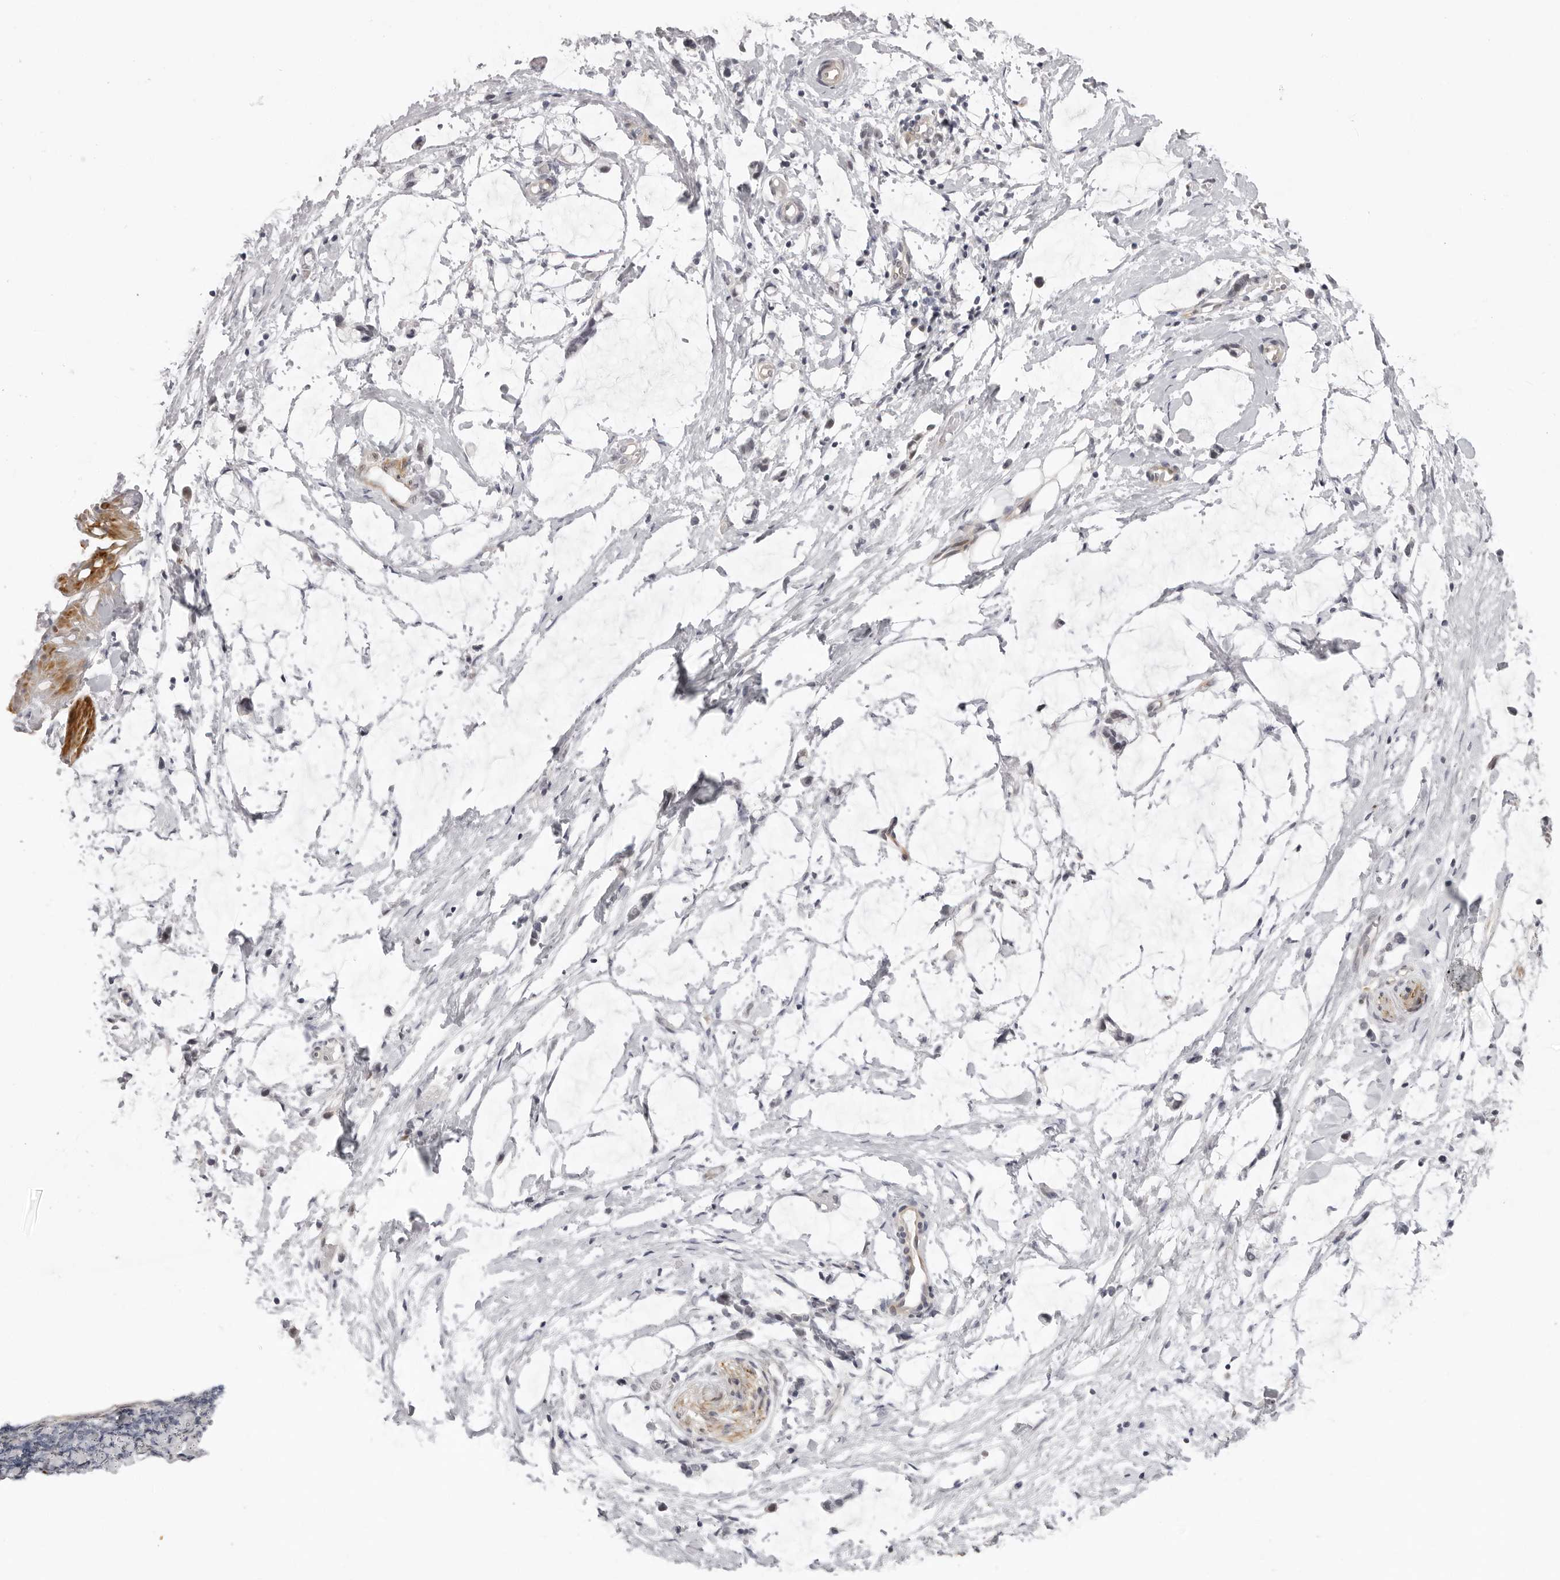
{"staining": {"intensity": "negative", "quantity": "none", "location": "none"}, "tissue": "adipose tissue", "cell_type": "Adipocytes", "image_type": "normal", "snomed": [{"axis": "morphology", "description": "Normal tissue, NOS"}, {"axis": "morphology", "description": "Adenocarcinoma, NOS"}, {"axis": "topography", "description": "Smooth muscle"}, {"axis": "topography", "description": "Colon"}], "caption": "Adipocytes are negative for brown protein staining in benign adipose tissue. Brightfield microscopy of IHC stained with DAB (brown) and hematoxylin (blue), captured at high magnification.", "gene": "SUGCT", "patient": {"sex": "male", "age": 14}}